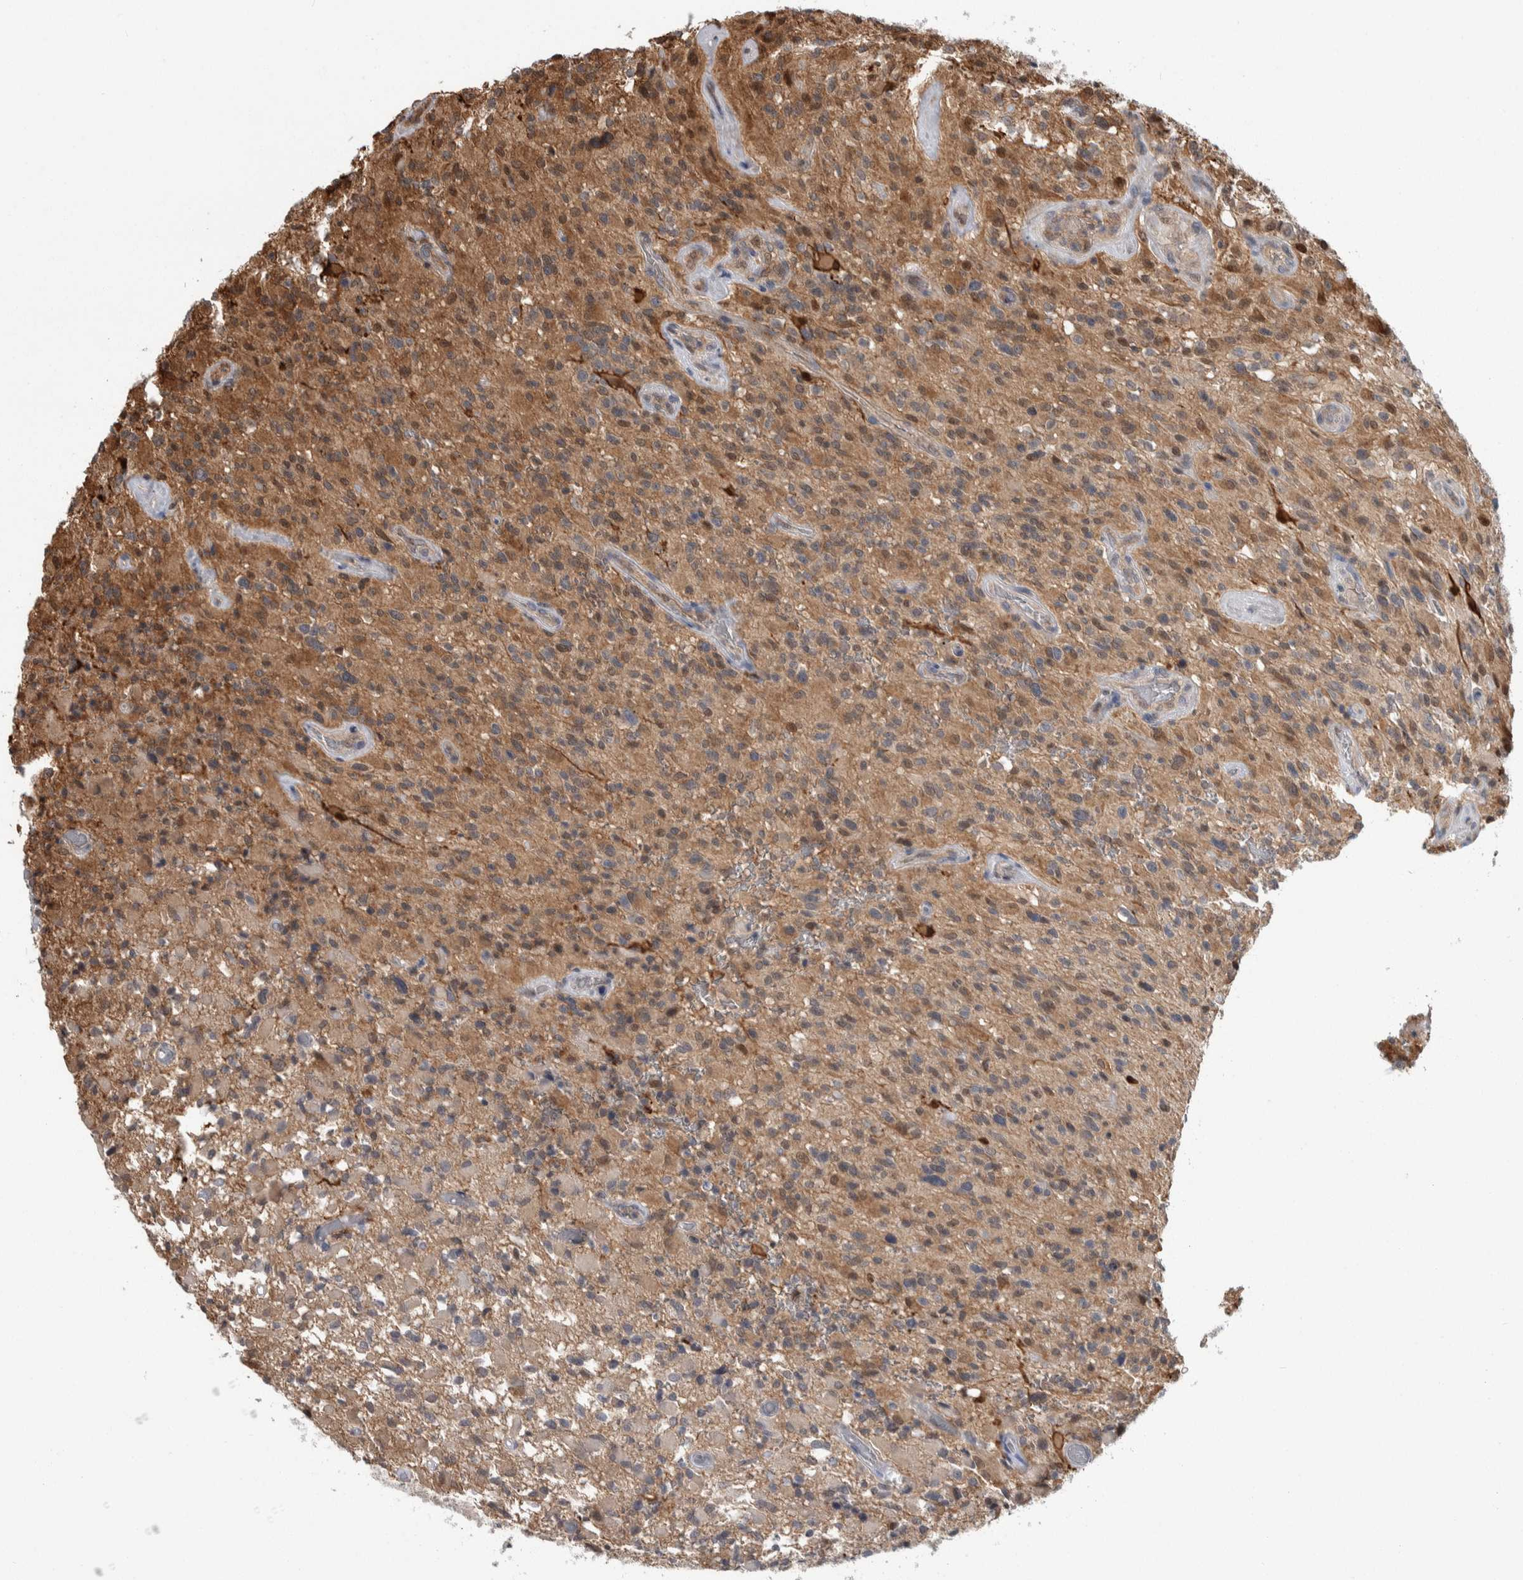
{"staining": {"intensity": "moderate", "quantity": ">75%", "location": "cytoplasmic/membranous"}, "tissue": "glioma", "cell_type": "Tumor cells", "image_type": "cancer", "snomed": [{"axis": "morphology", "description": "Glioma, malignant, High grade"}, {"axis": "topography", "description": "Brain"}], "caption": "Immunohistochemical staining of glioma reveals moderate cytoplasmic/membranous protein staining in about >75% of tumor cells.", "gene": "PTPA", "patient": {"sex": "male", "age": 71}}